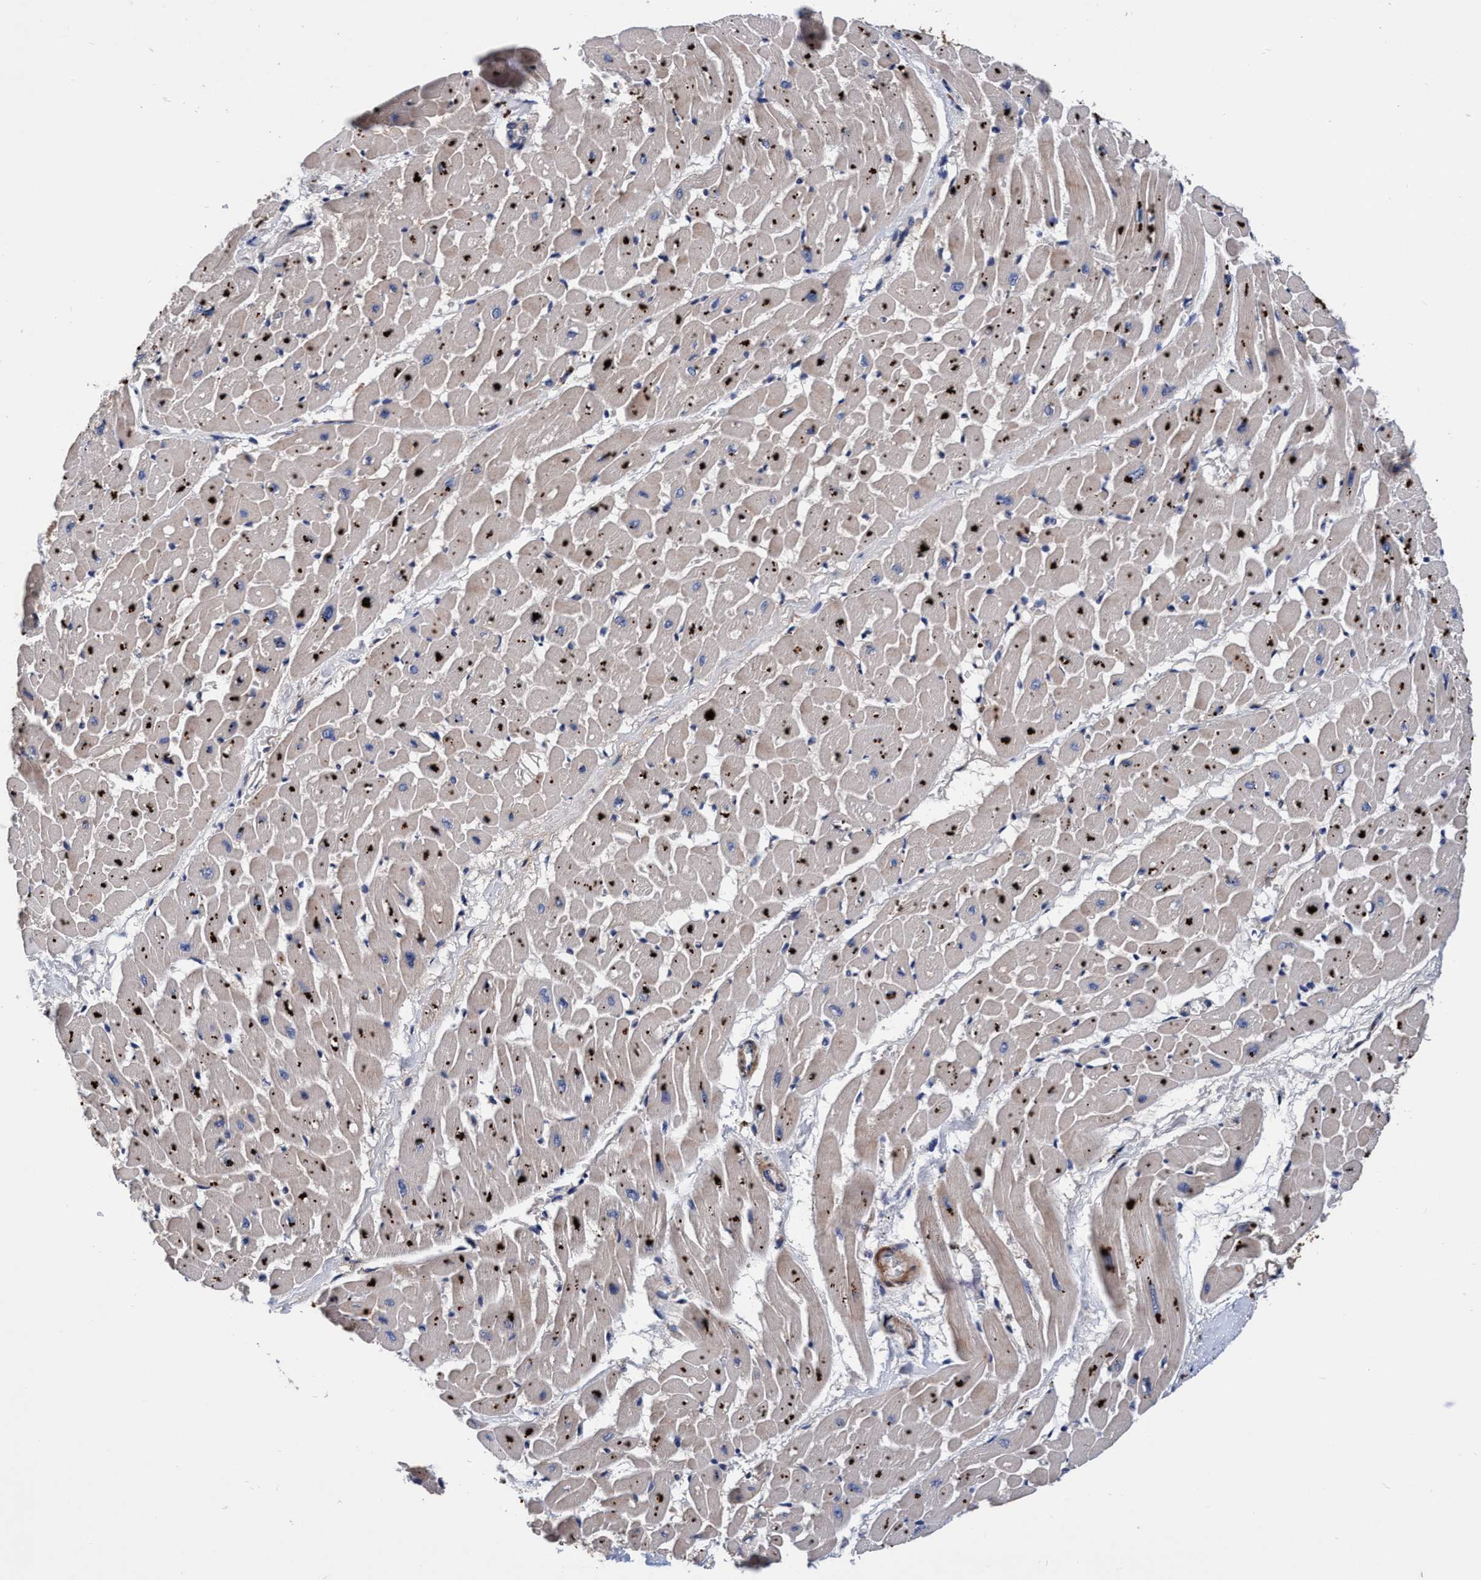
{"staining": {"intensity": "moderate", "quantity": ">75%", "location": "cytoplasmic/membranous"}, "tissue": "heart muscle", "cell_type": "Cardiomyocytes", "image_type": "normal", "snomed": [{"axis": "morphology", "description": "Normal tissue, NOS"}, {"axis": "topography", "description": "Heart"}], "caption": "Protein staining of normal heart muscle displays moderate cytoplasmic/membranous staining in about >75% of cardiomyocytes.", "gene": "RNF208", "patient": {"sex": "male", "age": 45}}